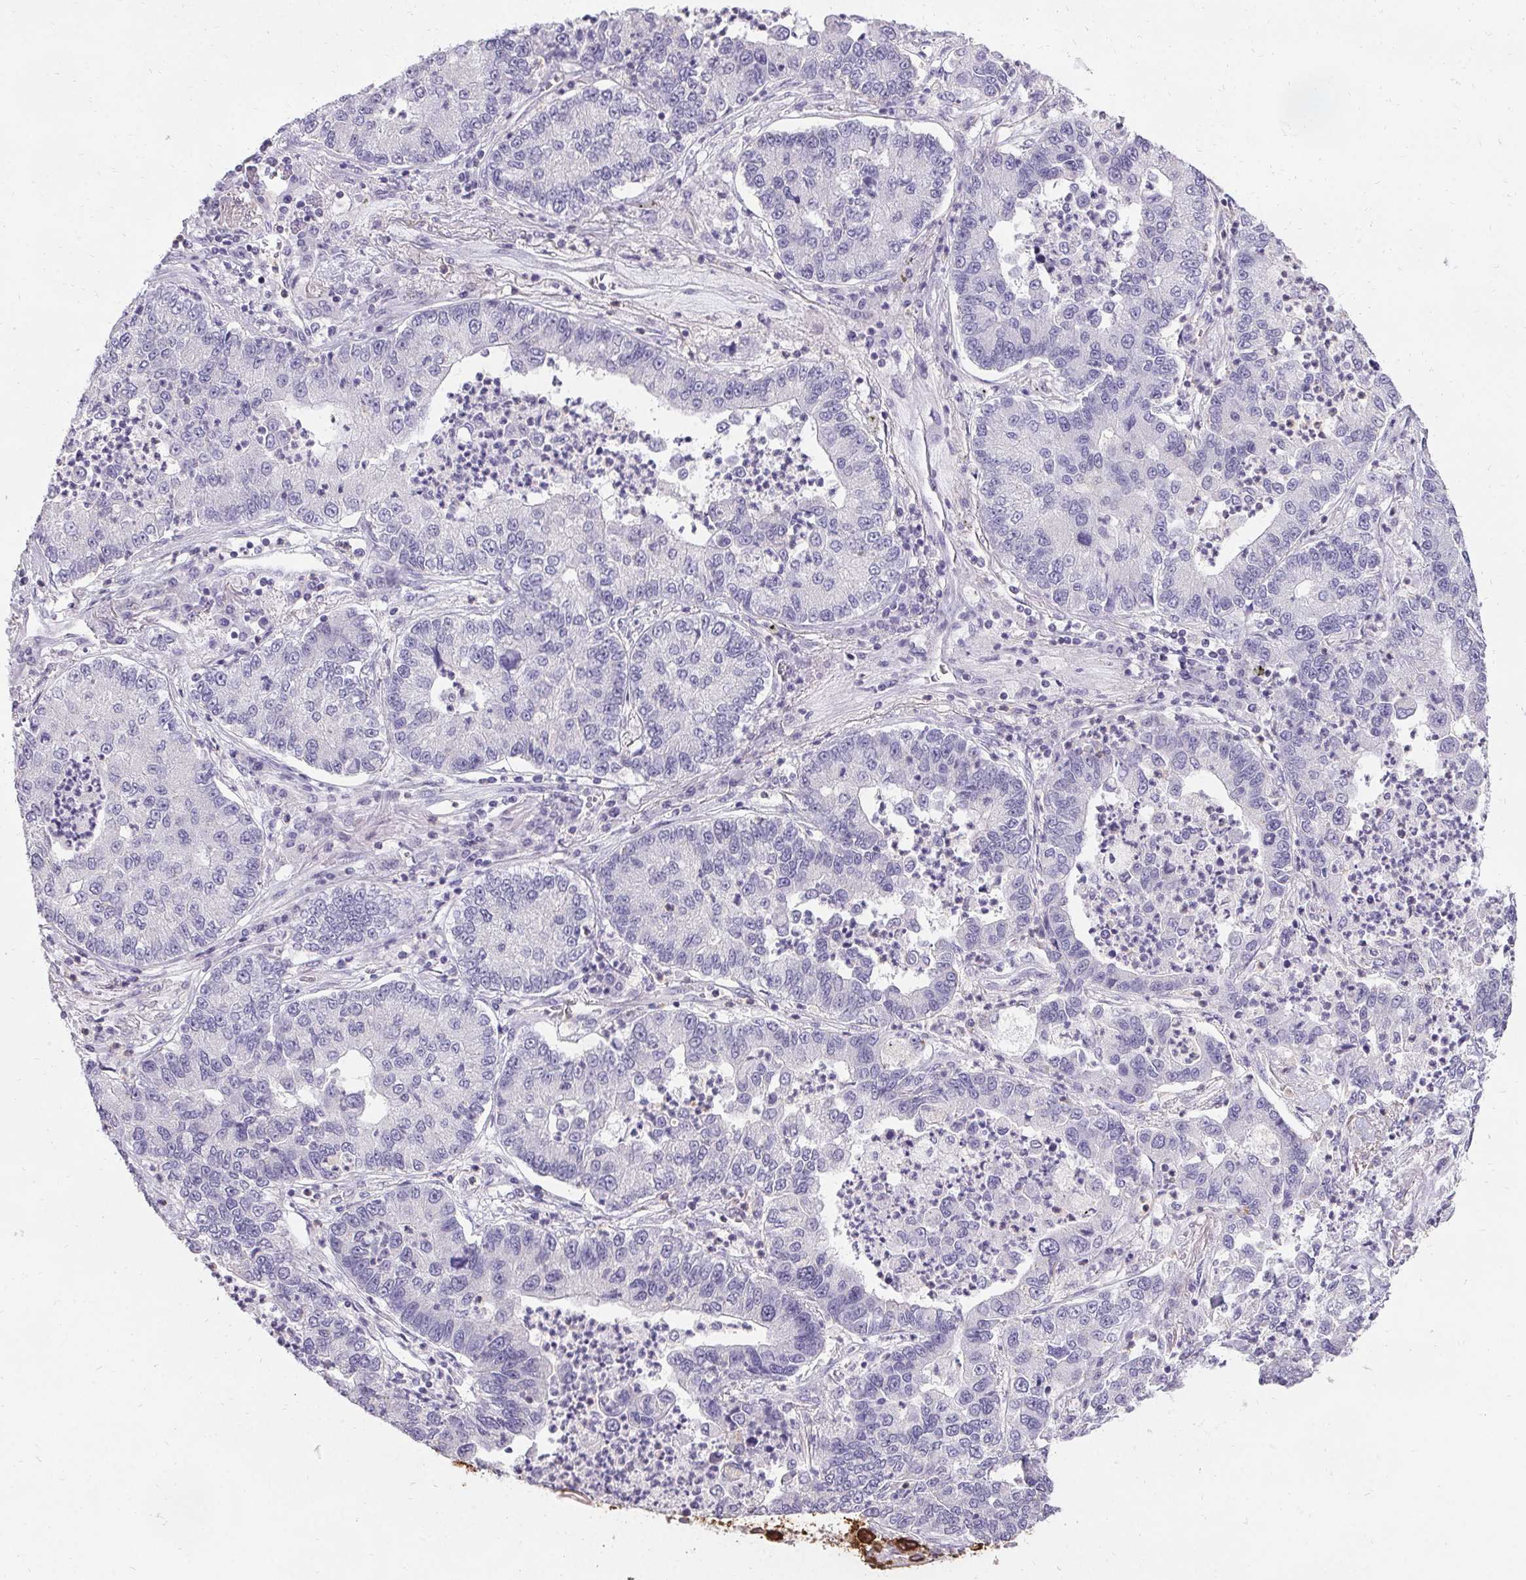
{"staining": {"intensity": "negative", "quantity": "none", "location": "none"}, "tissue": "lung cancer", "cell_type": "Tumor cells", "image_type": "cancer", "snomed": [{"axis": "morphology", "description": "Adenocarcinoma, NOS"}, {"axis": "topography", "description": "Lung"}], "caption": "DAB (3,3'-diaminobenzidine) immunohistochemical staining of lung cancer (adenocarcinoma) reveals no significant positivity in tumor cells.", "gene": "PMEL", "patient": {"sex": "female", "age": 57}}